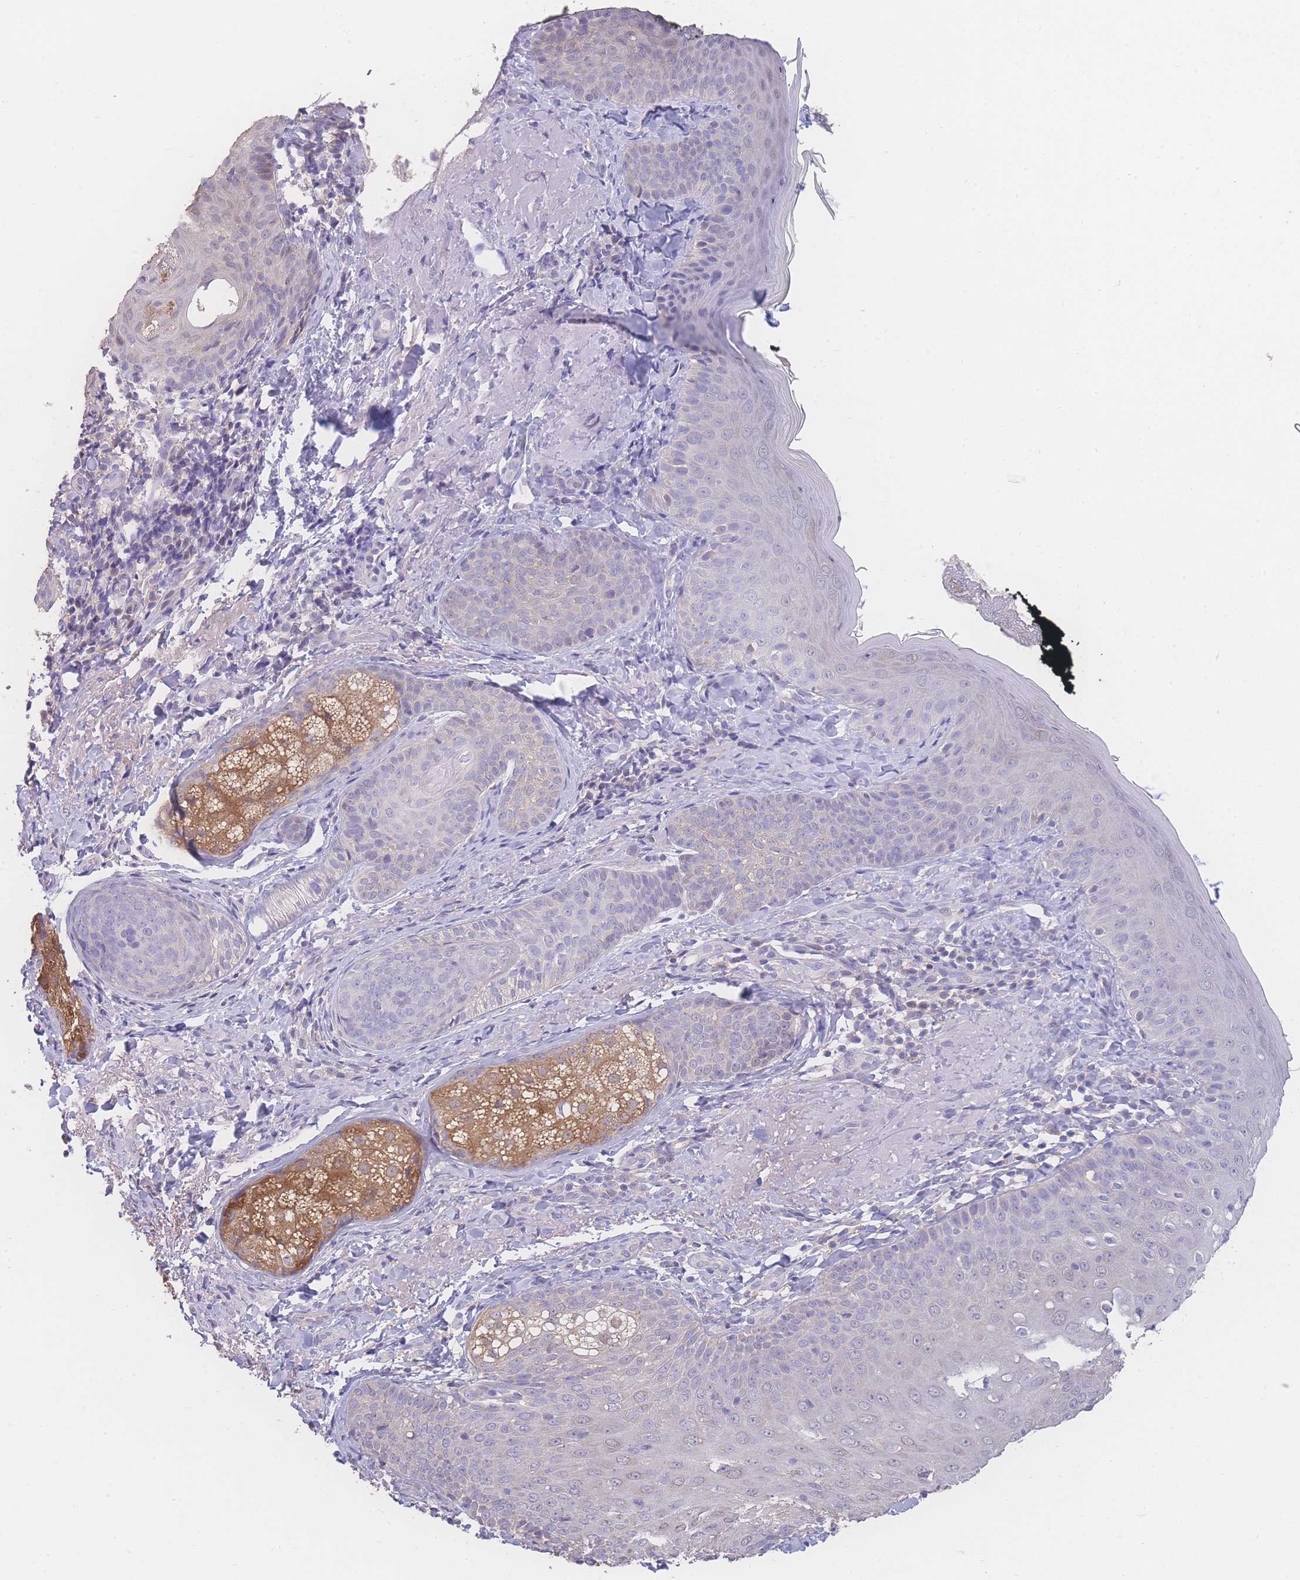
{"staining": {"intensity": "negative", "quantity": "none", "location": "none"}, "tissue": "skin", "cell_type": "Fibroblasts", "image_type": "normal", "snomed": [{"axis": "morphology", "description": "Normal tissue, NOS"}, {"axis": "topography", "description": "Skin"}], "caption": "The histopathology image demonstrates no significant expression in fibroblasts of skin.", "gene": "GIPR", "patient": {"sex": "male", "age": 57}}